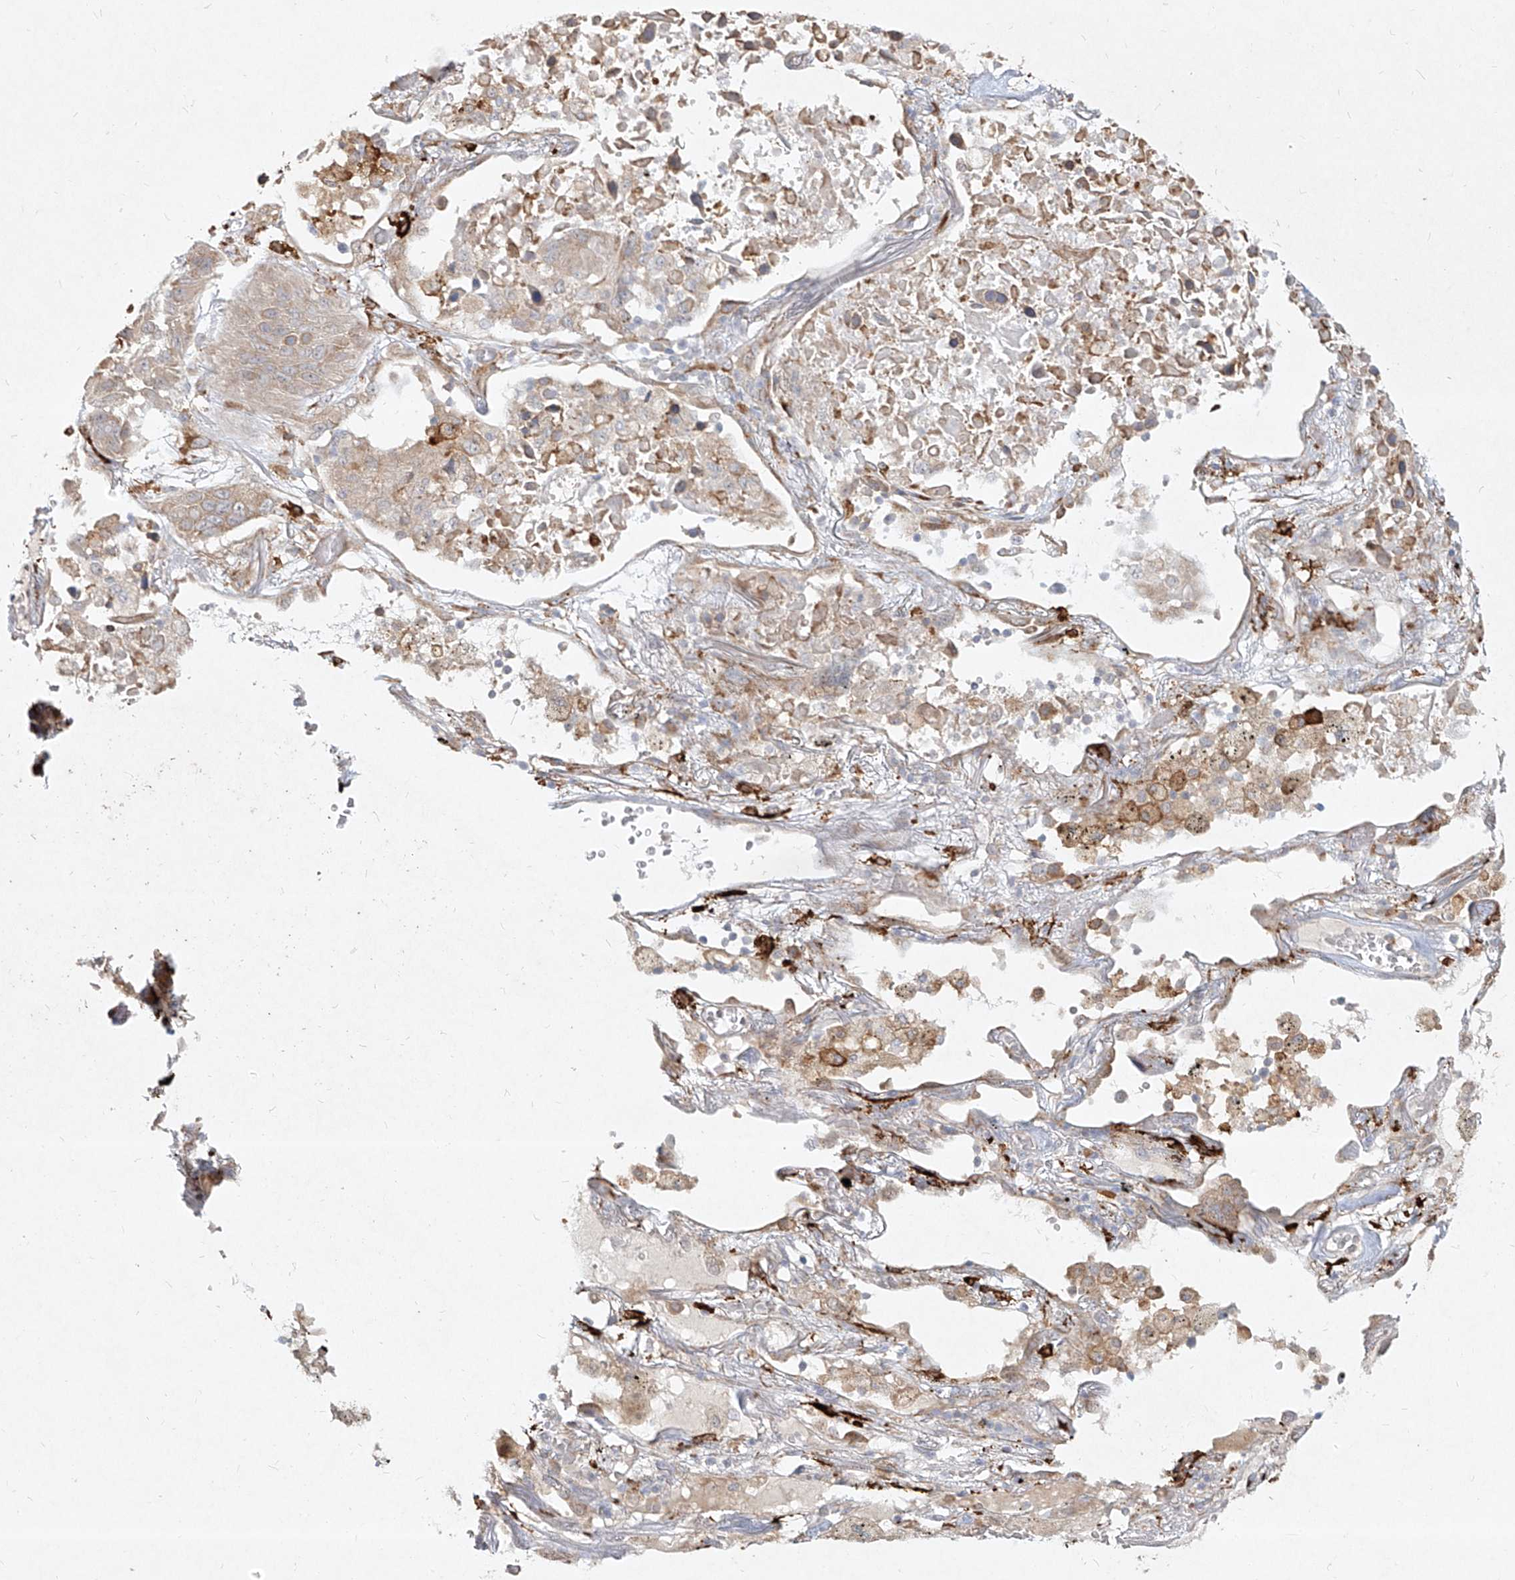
{"staining": {"intensity": "moderate", "quantity": "<25%", "location": "cytoplasmic/membranous"}, "tissue": "lung cancer", "cell_type": "Tumor cells", "image_type": "cancer", "snomed": [{"axis": "morphology", "description": "Squamous cell carcinoma, NOS"}, {"axis": "topography", "description": "Lung"}], "caption": "A low amount of moderate cytoplasmic/membranous positivity is seen in about <25% of tumor cells in lung cancer (squamous cell carcinoma) tissue.", "gene": "CD209", "patient": {"sex": "male", "age": 57}}